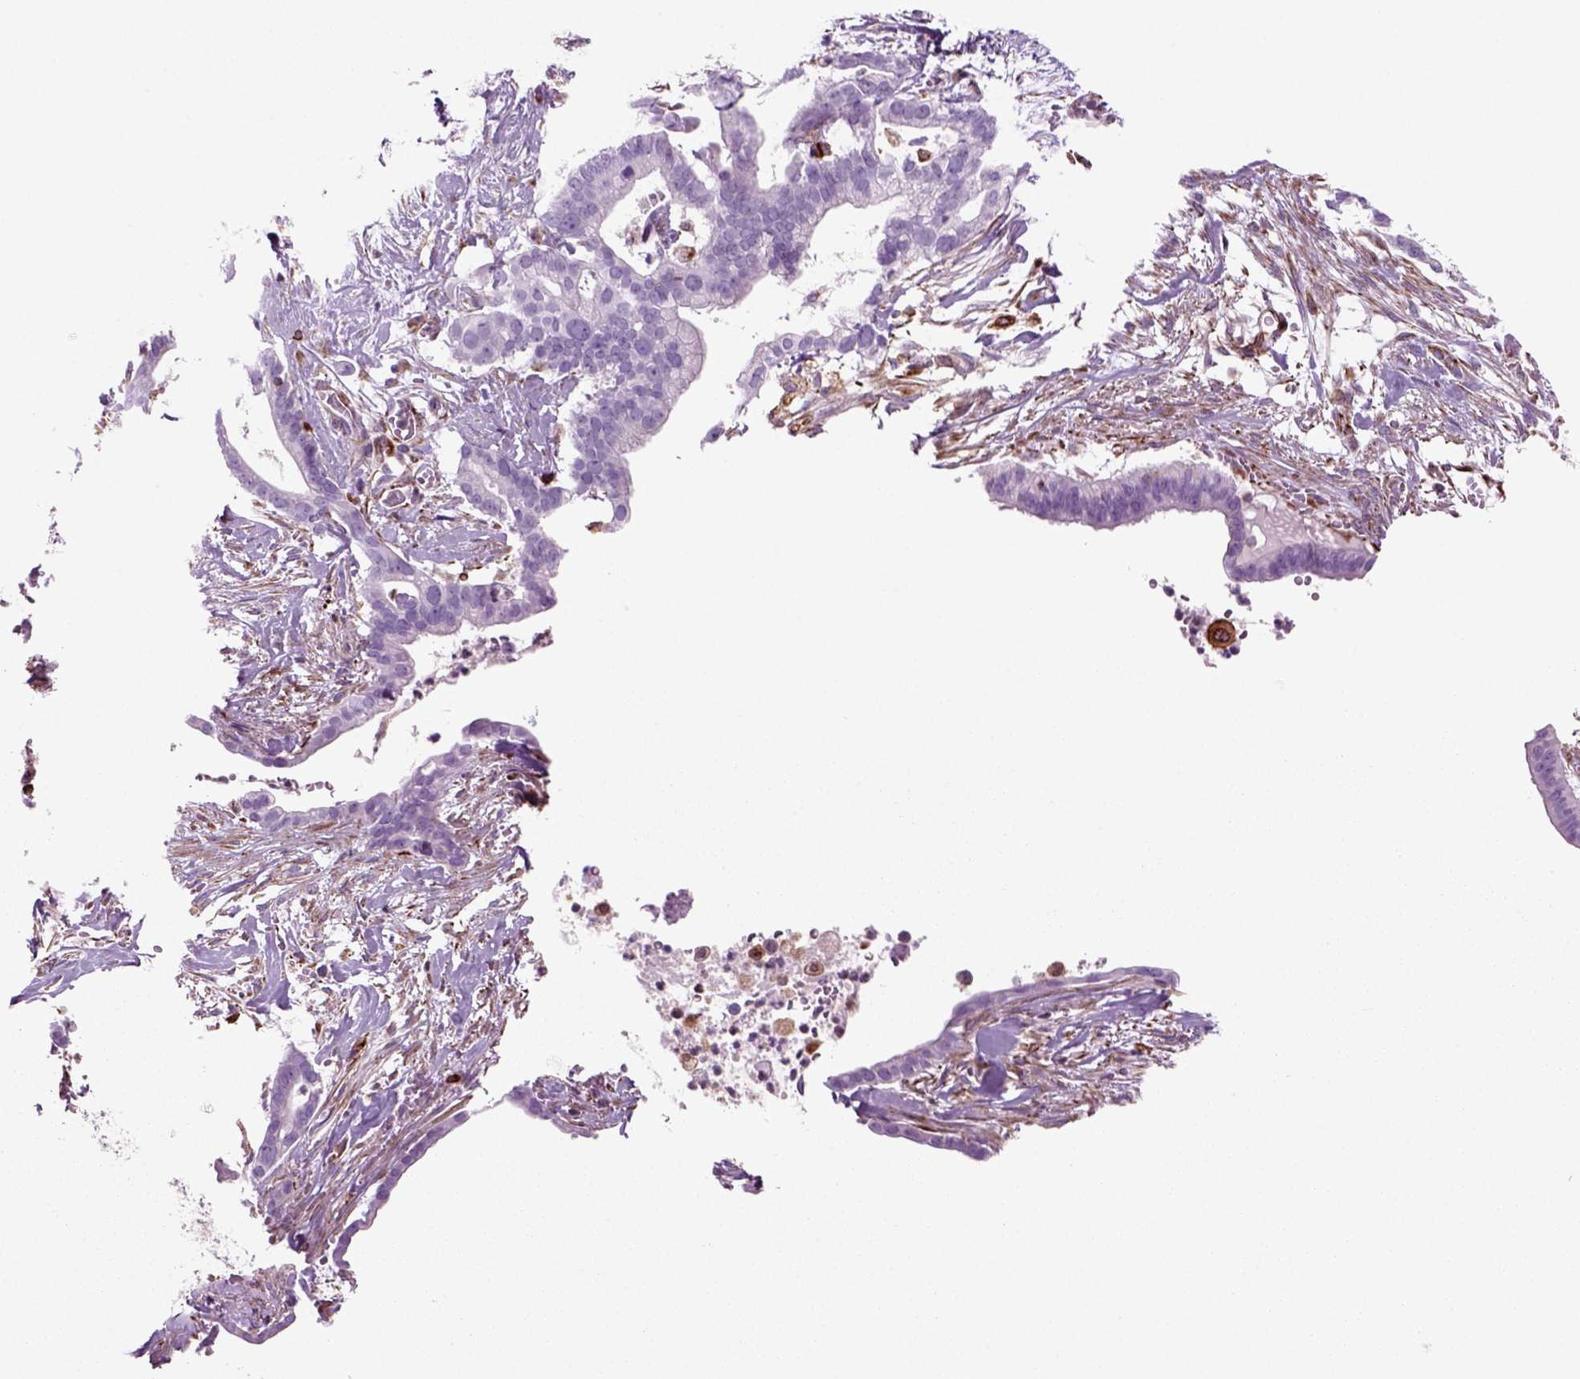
{"staining": {"intensity": "negative", "quantity": "none", "location": "none"}, "tissue": "pancreatic cancer", "cell_type": "Tumor cells", "image_type": "cancer", "snomed": [{"axis": "morphology", "description": "Adenocarcinoma, NOS"}, {"axis": "topography", "description": "Pancreas"}], "caption": "This is a photomicrograph of immunohistochemistry (IHC) staining of pancreatic cancer (adenocarcinoma), which shows no staining in tumor cells. (DAB (3,3'-diaminobenzidine) immunohistochemistry visualized using brightfield microscopy, high magnification).", "gene": "ACER3", "patient": {"sex": "male", "age": 61}}